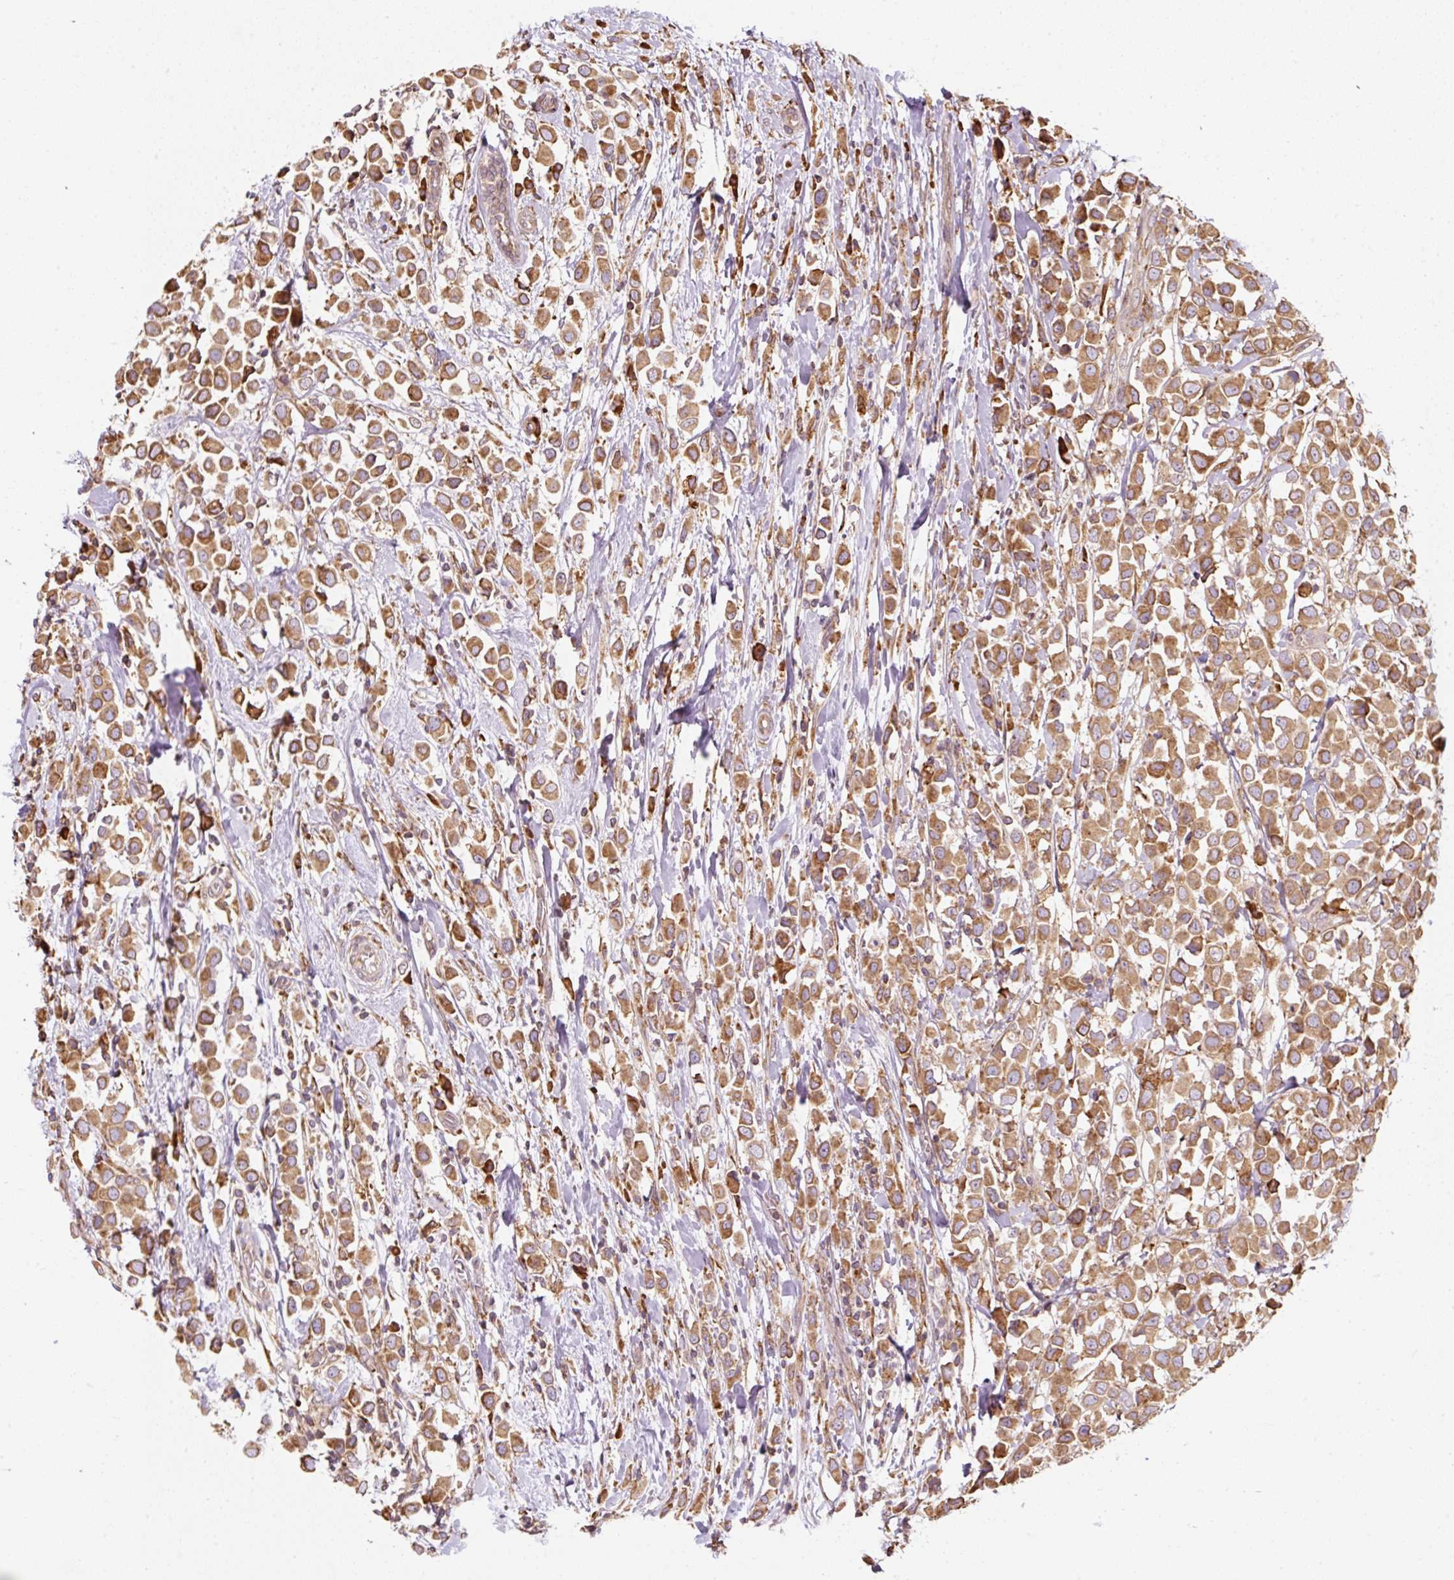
{"staining": {"intensity": "moderate", "quantity": ">75%", "location": "cytoplasmic/membranous"}, "tissue": "breast cancer", "cell_type": "Tumor cells", "image_type": "cancer", "snomed": [{"axis": "morphology", "description": "Duct carcinoma"}, {"axis": "topography", "description": "Breast"}], "caption": "Protein expression analysis of infiltrating ductal carcinoma (breast) demonstrates moderate cytoplasmic/membranous expression in approximately >75% of tumor cells.", "gene": "PRKCSH", "patient": {"sex": "female", "age": 61}}